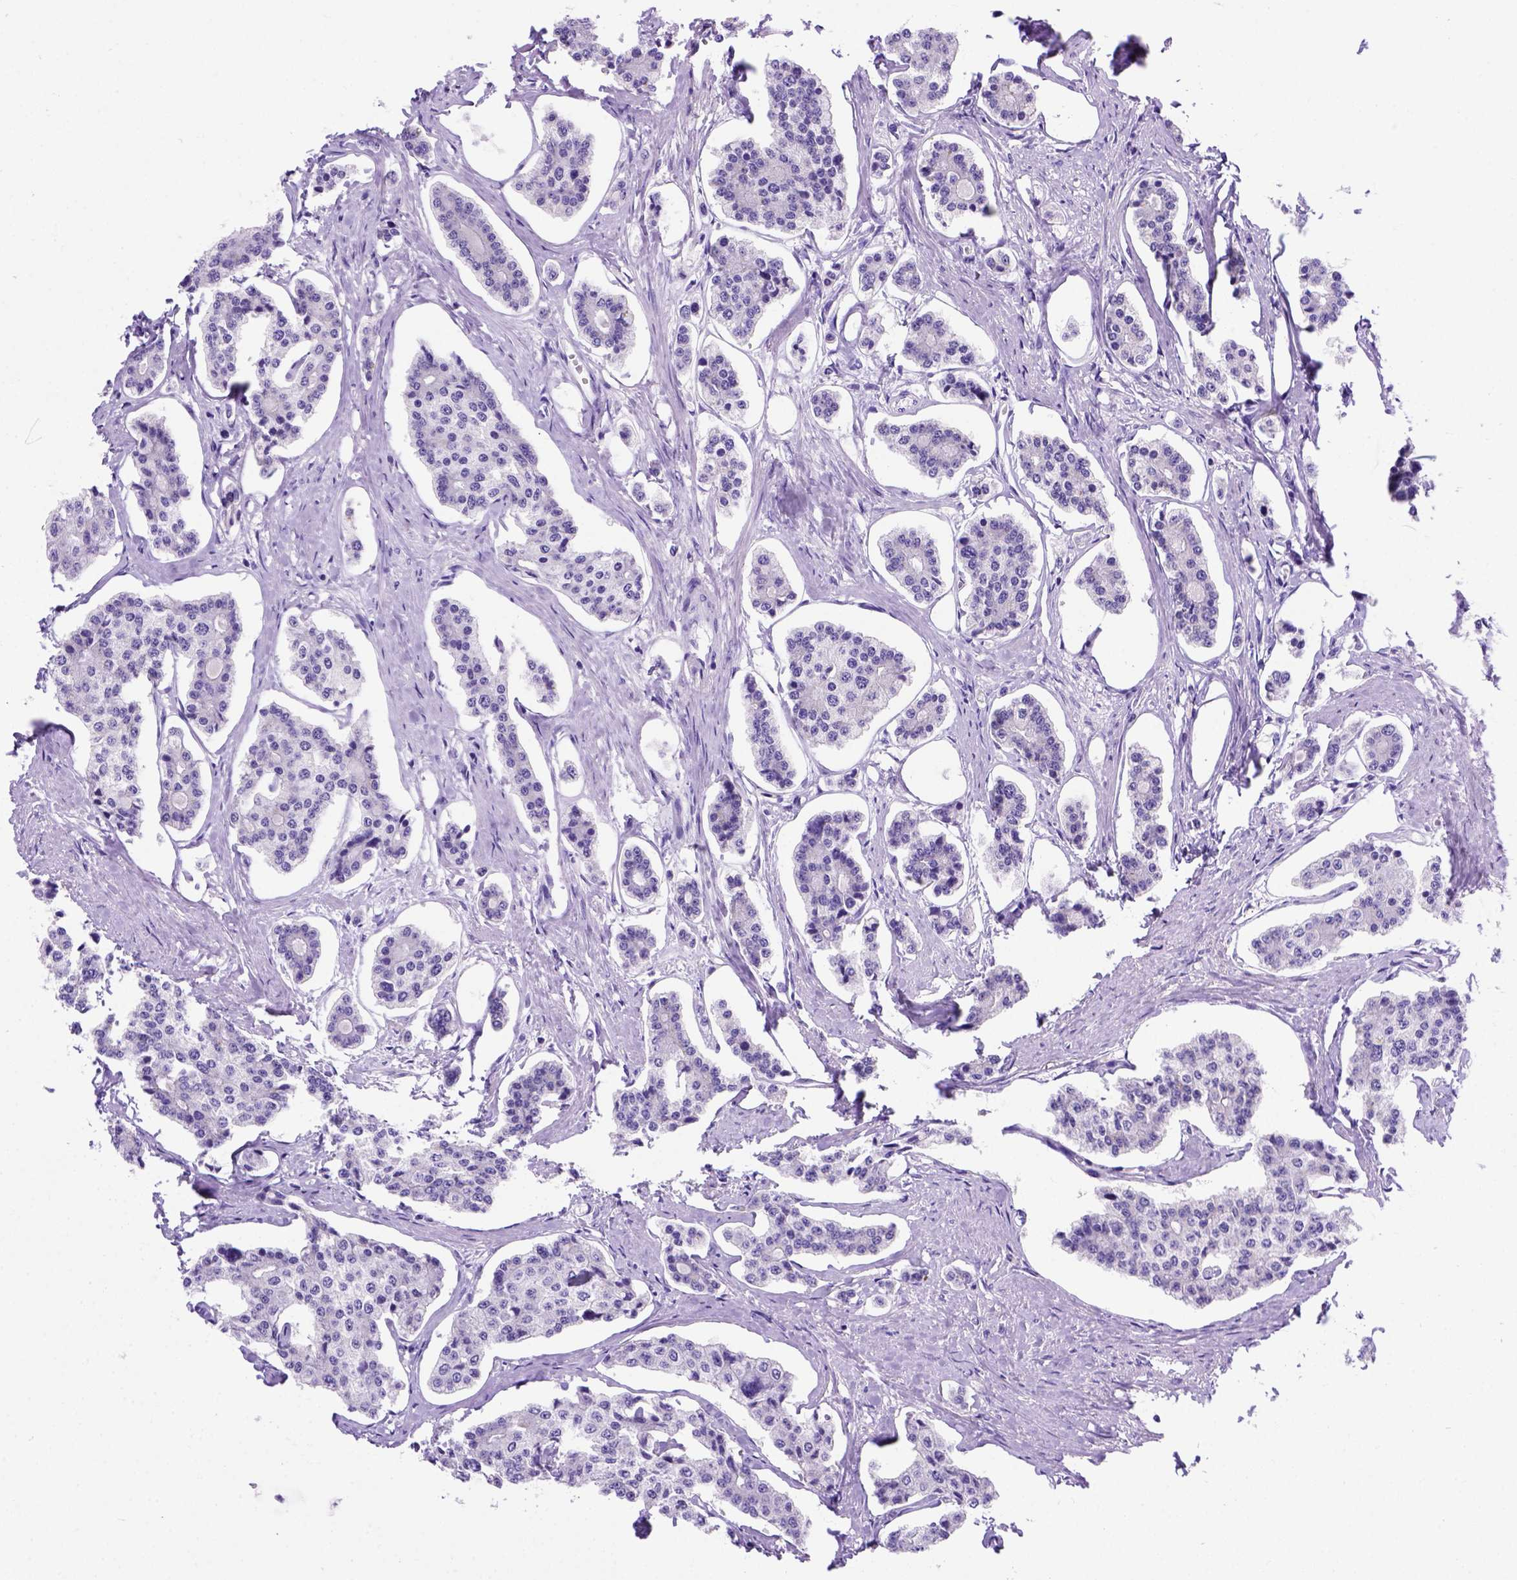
{"staining": {"intensity": "negative", "quantity": "none", "location": "none"}, "tissue": "carcinoid", "cell_type": "Tumor cells", "image_type": "cancer", "snomed": [{"axis": "morphology", "description": "Carcinoid, malignant, NOS"}, {"axis": "topography", "description": "Small intestine"}], "caption": "This is a micrograph of immunohistochemistry (IHC) staining of carcinoid (malignant), which shows no staining in tumor cells.", "gene": "FOXI1", "patient": {"sex": "female", "age": 65}}